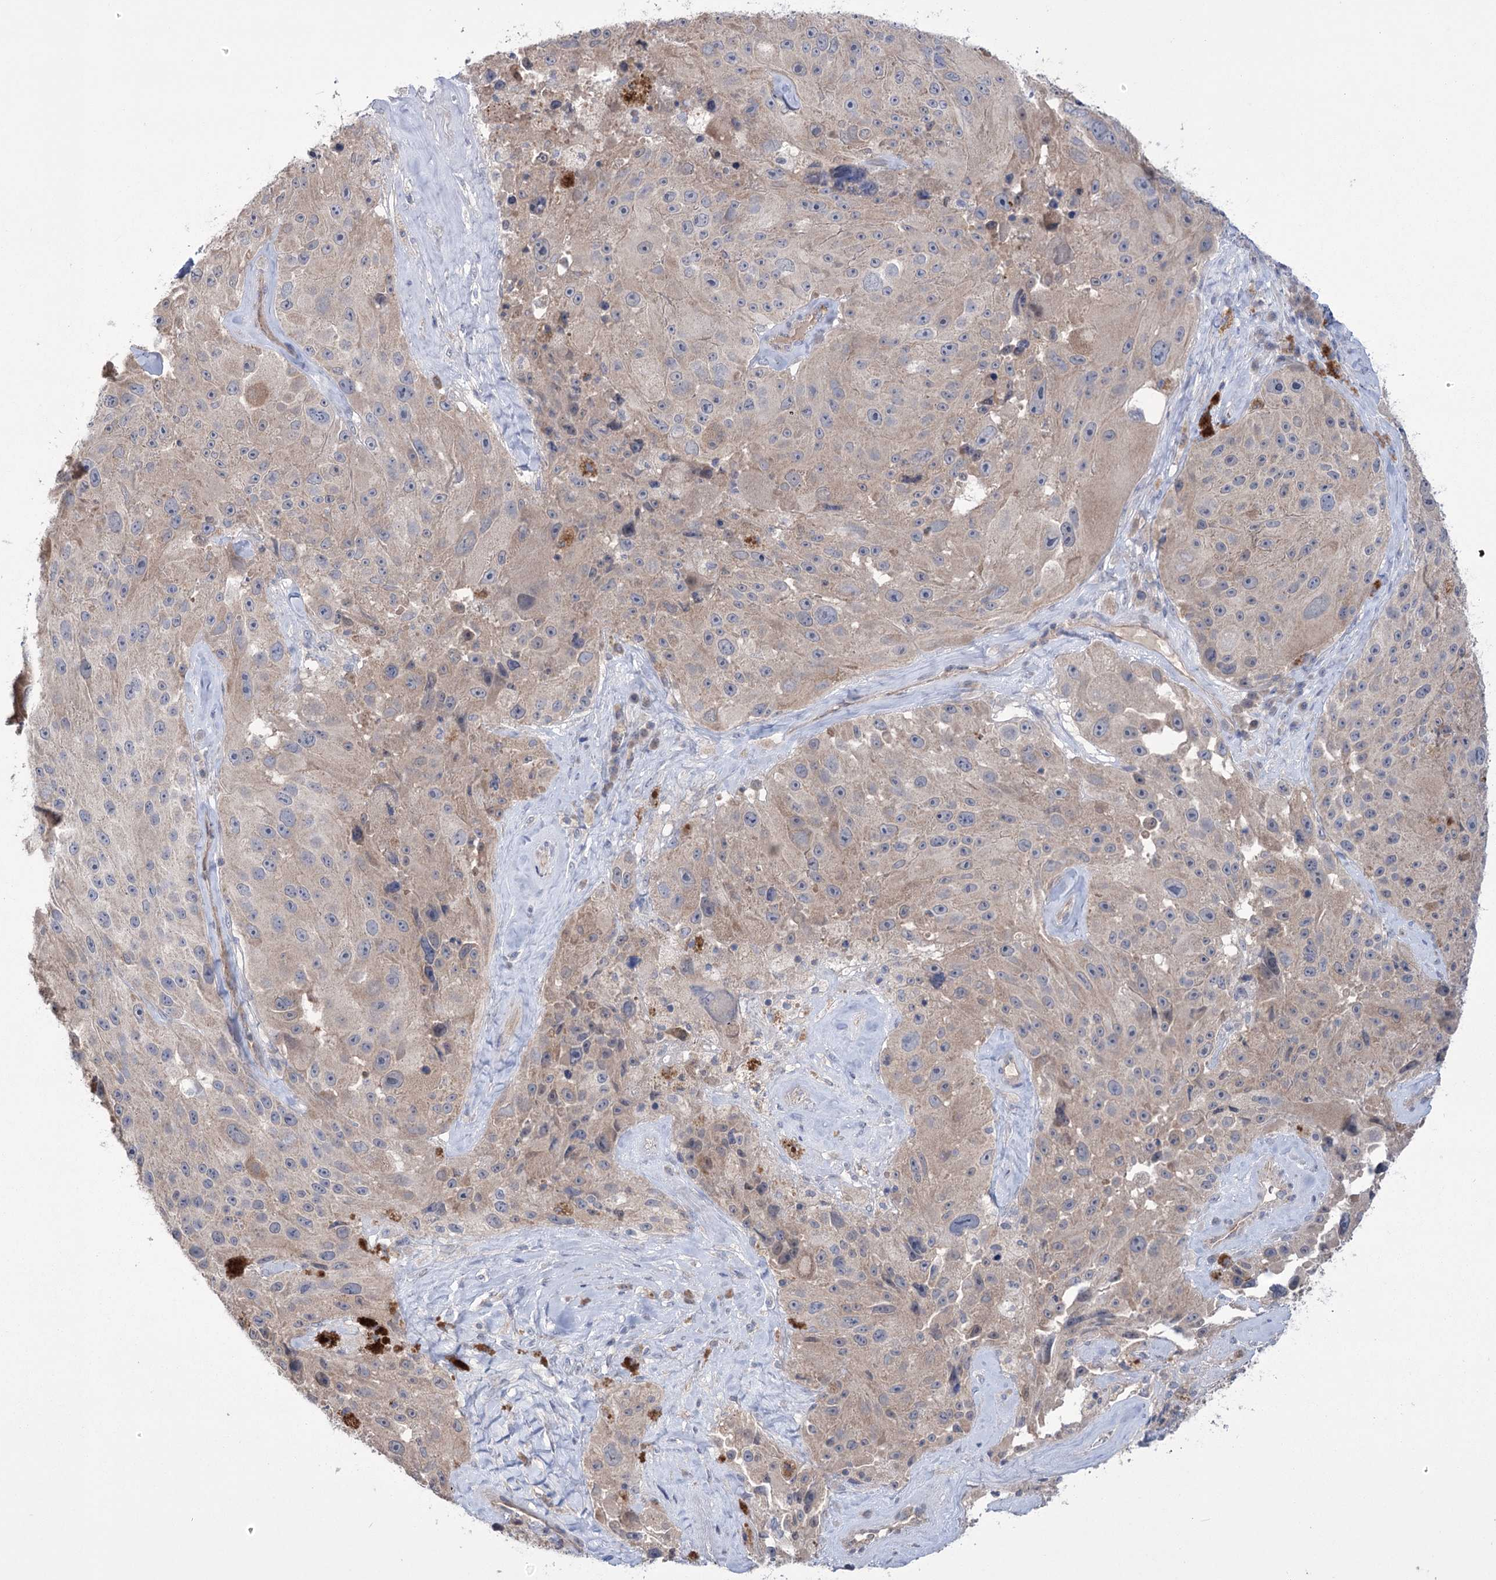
{"staining": {"intensity": "weak", "quantity": "<25%", "location": "cytoplasmic/membranous"}, "tissue": "melanoma", "cell_type": "Tumor cells", "image_type": "cancer", "snomed": [{"axis": "morphology", "description": "Malignant melanoma, Metastatic site"}, {"axis": "topography", "description": "Lymph node"}], "caption": "This is an immunohistochemistry image of malignant melanoma (metastatic site). There is no expression in tumor cells.", "gene": "TRIM71", "patient": {"sex": "male", "age": 62}}